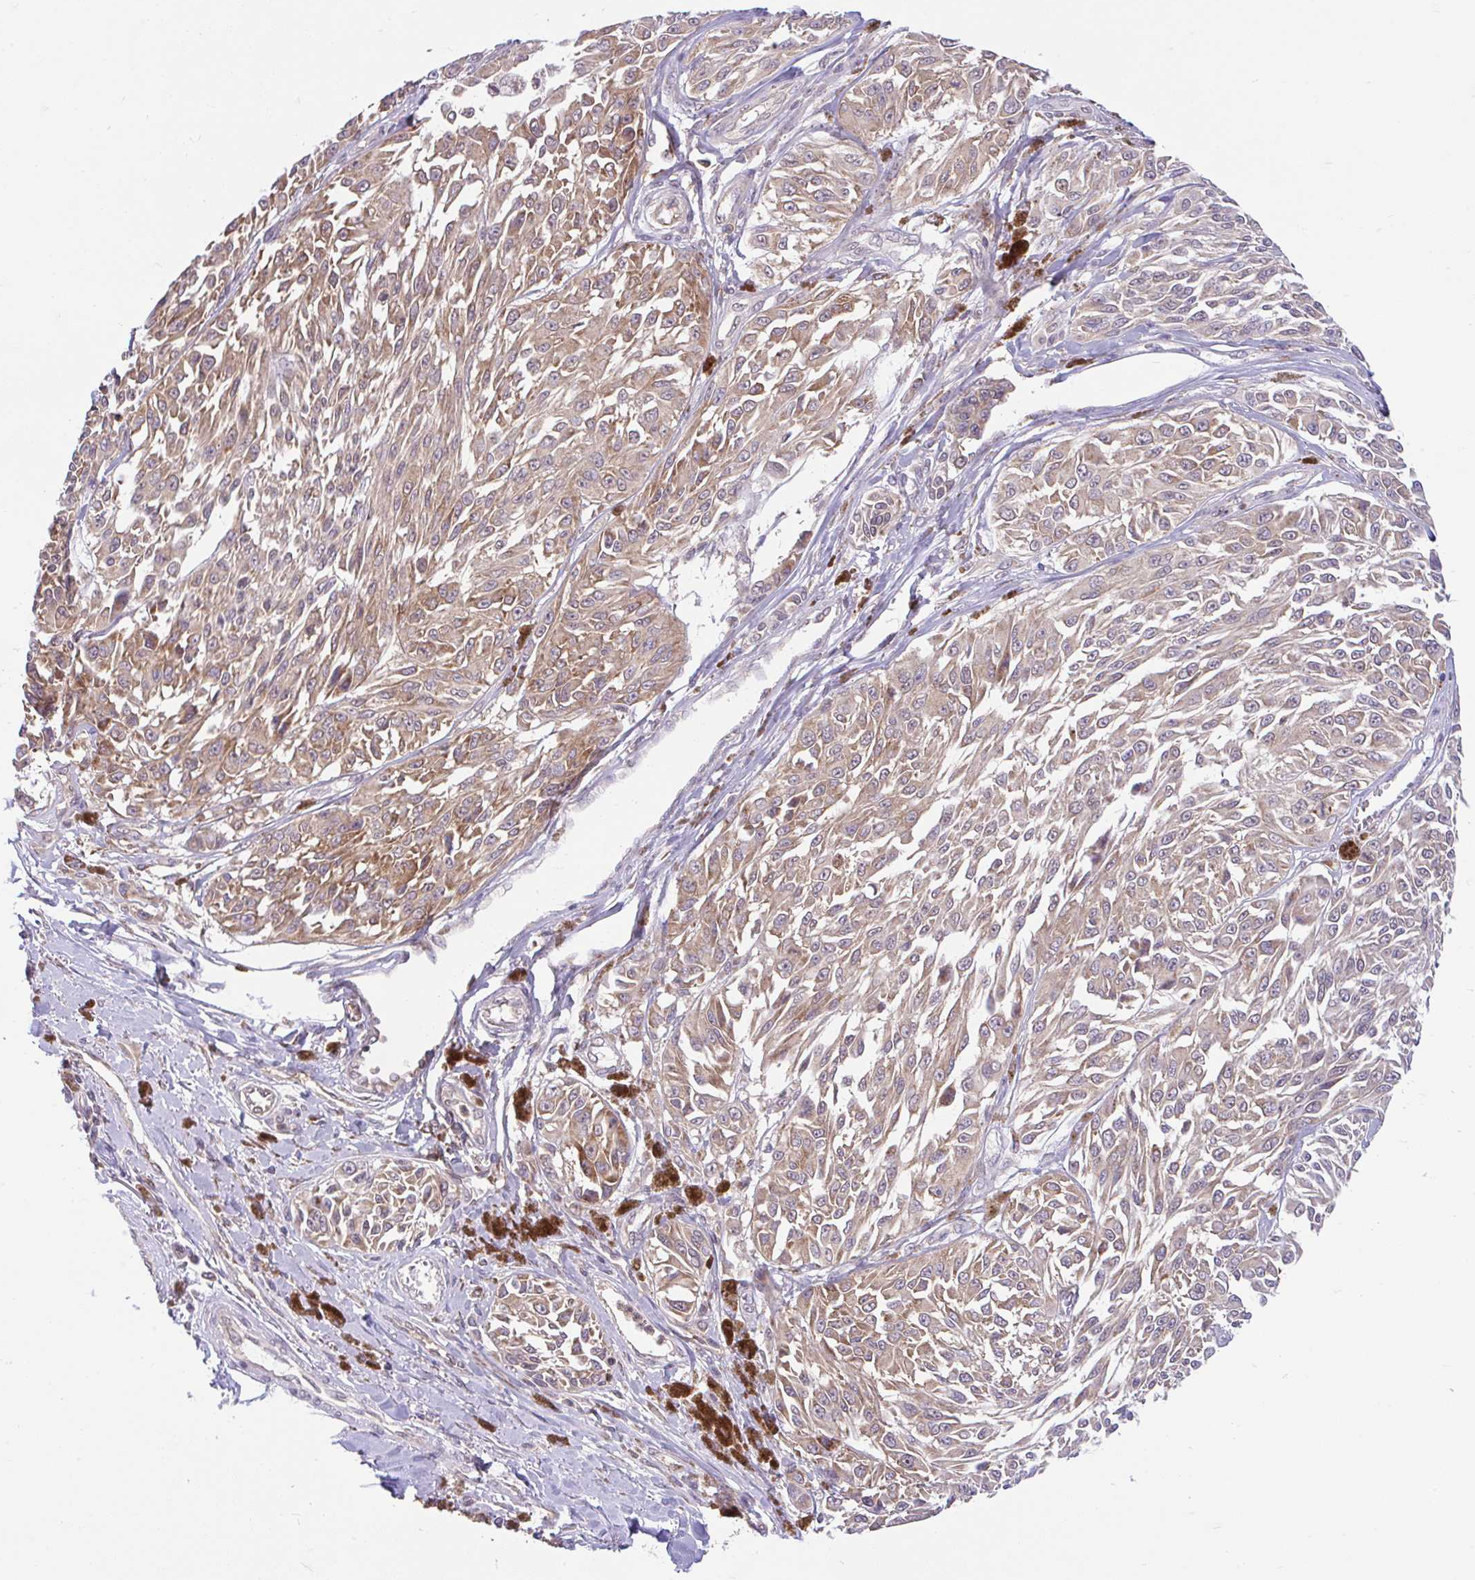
{"staining": {"intensity": "moderate", "quantity": "25%-75%", "location": "cytoplasmic/membranous"}, "tissue": "melanoma", "cell_type": "Tumor cells", "image_type": "cancer", "snomed": [{"axis": "morphology", "description": "Malignant melanoma, NOS"}, {"axis": "topography", "description": "Skin"}], "caption": "Malignant melanoma stained with a brown dye shows moderate cytoplasmic/membranous positive positivity in about 25%-75% of tumor cells.", "gene": "RALBP1", "patient": {"sex": "male", "age": 94}}